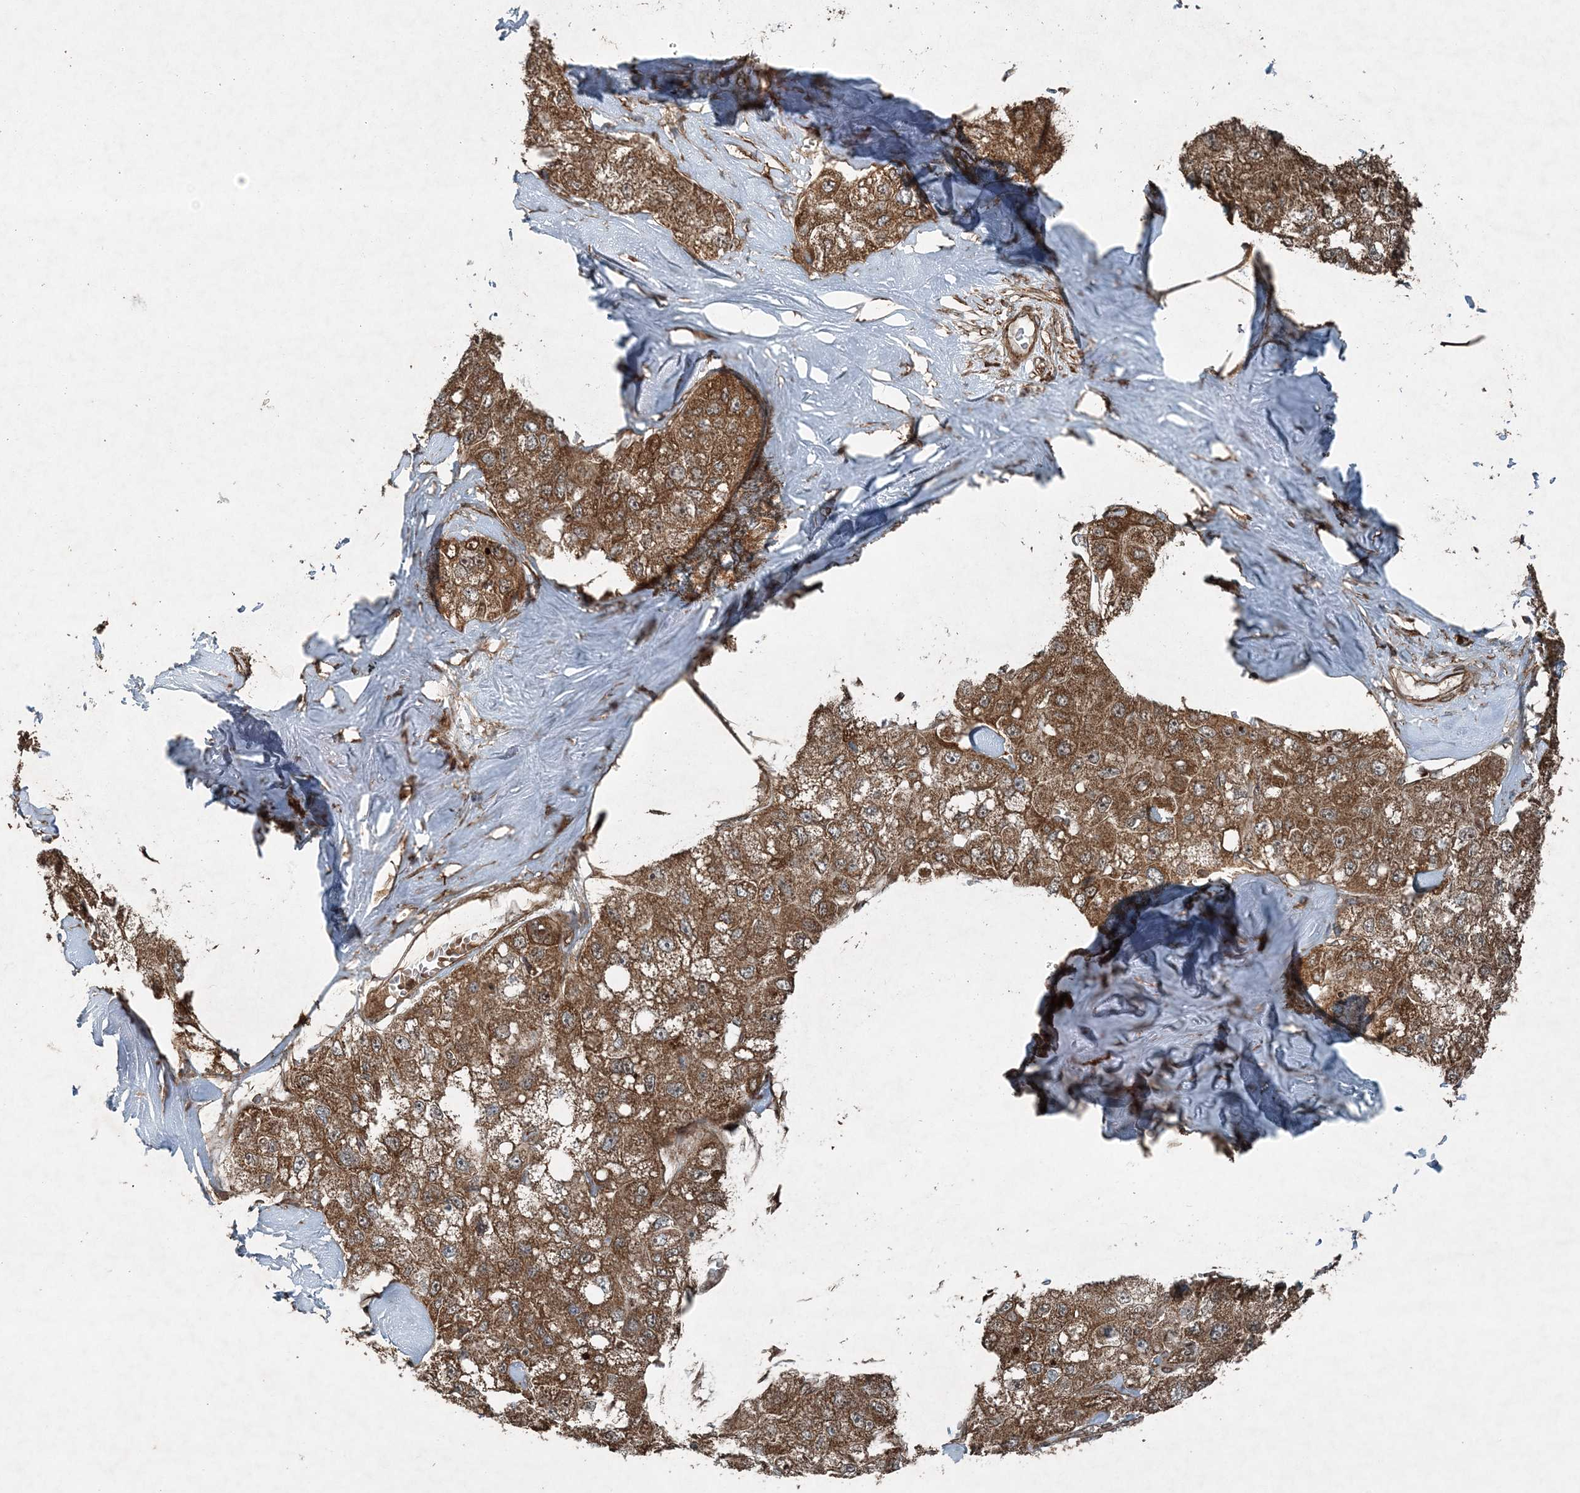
{"staining": {"intensity": "moderate", "quantity": ">75%", "location": "cytoplasmic/membranous"}, "tissue": "liver cancer", "cell_type": "Tumor cells", "image_type": "cancer", "snomed": [{"axis": "morphology", "description": "Carcinoma, Hepatocellular, NOS"}, {"axis": "topography", "description": "Liver"}], "caption": "IHC (DAB (3,3'-diaminobenzidine)) staining of human liver hepatocellular carcinoma shows moderate cytoplasmic/membranous protein staining in approximately >75% of tumor cells. (DAB (3,3'-diaminobenzidine) = brown stain, brightfield microscopy at high magnification).", "gene": "COPS7B", "patient": {"sex": "male", "age": 80}}